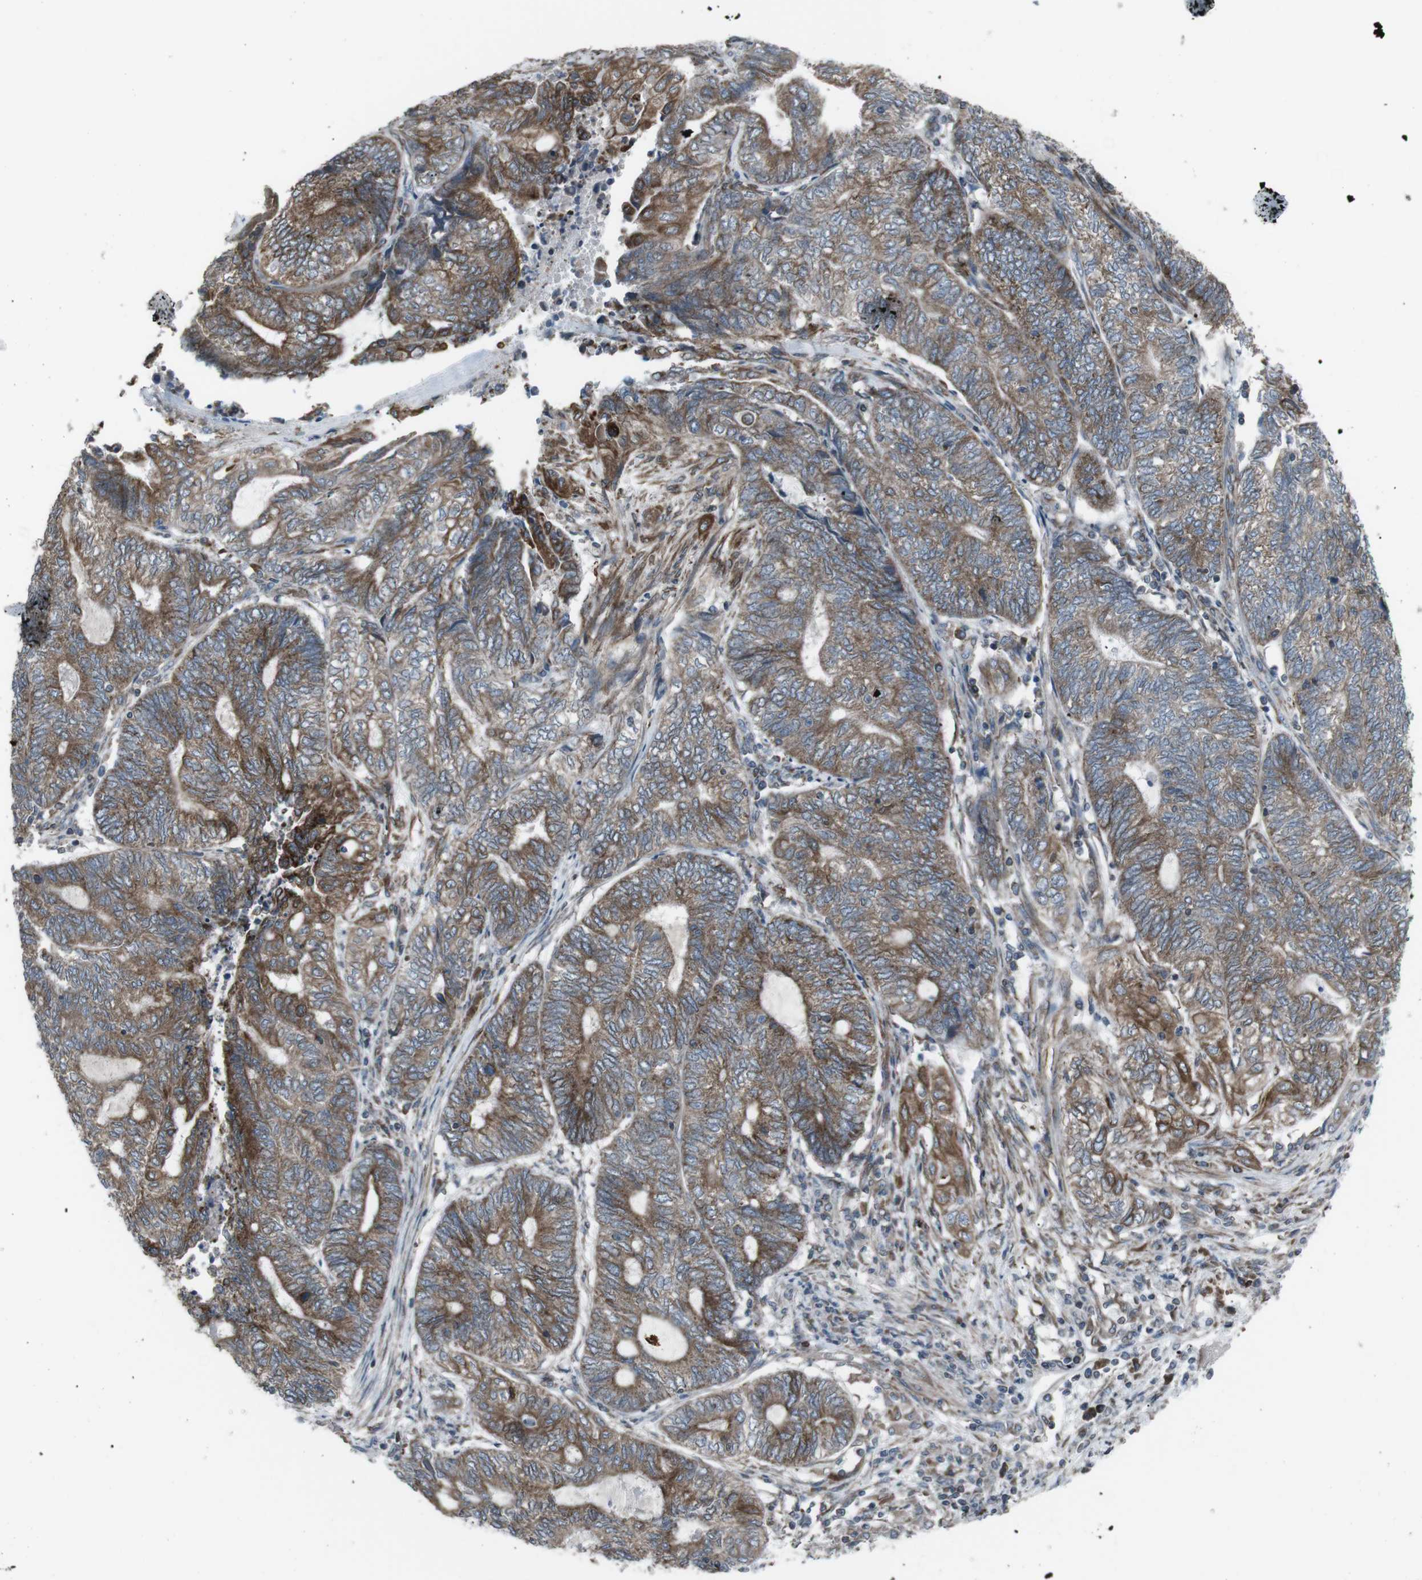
{"staining": {"intensity": "moderate", "quantity": ">75%", "location": "cytoplasmic/membranous"}, "tissue": "endometrial cancer", "cell_type": "Tumor cells", "image_type": "cancer", "snomed": [{"axis": "morphology", "description": "Adenocarcinoma, NOS"}, {"axis": "topography", "description": "Uterus"}, {"axis": "topography", "description": "Endometrium"}], "caption": "Endometrial cancer (adenocarcinoma) stained for a protein (brown) shows moderate cytoplasmic/membranous positive positivity in about >75% of tumor cells.", "gene": "LNPK", "patient": {"sex": "female", "age": 70}}